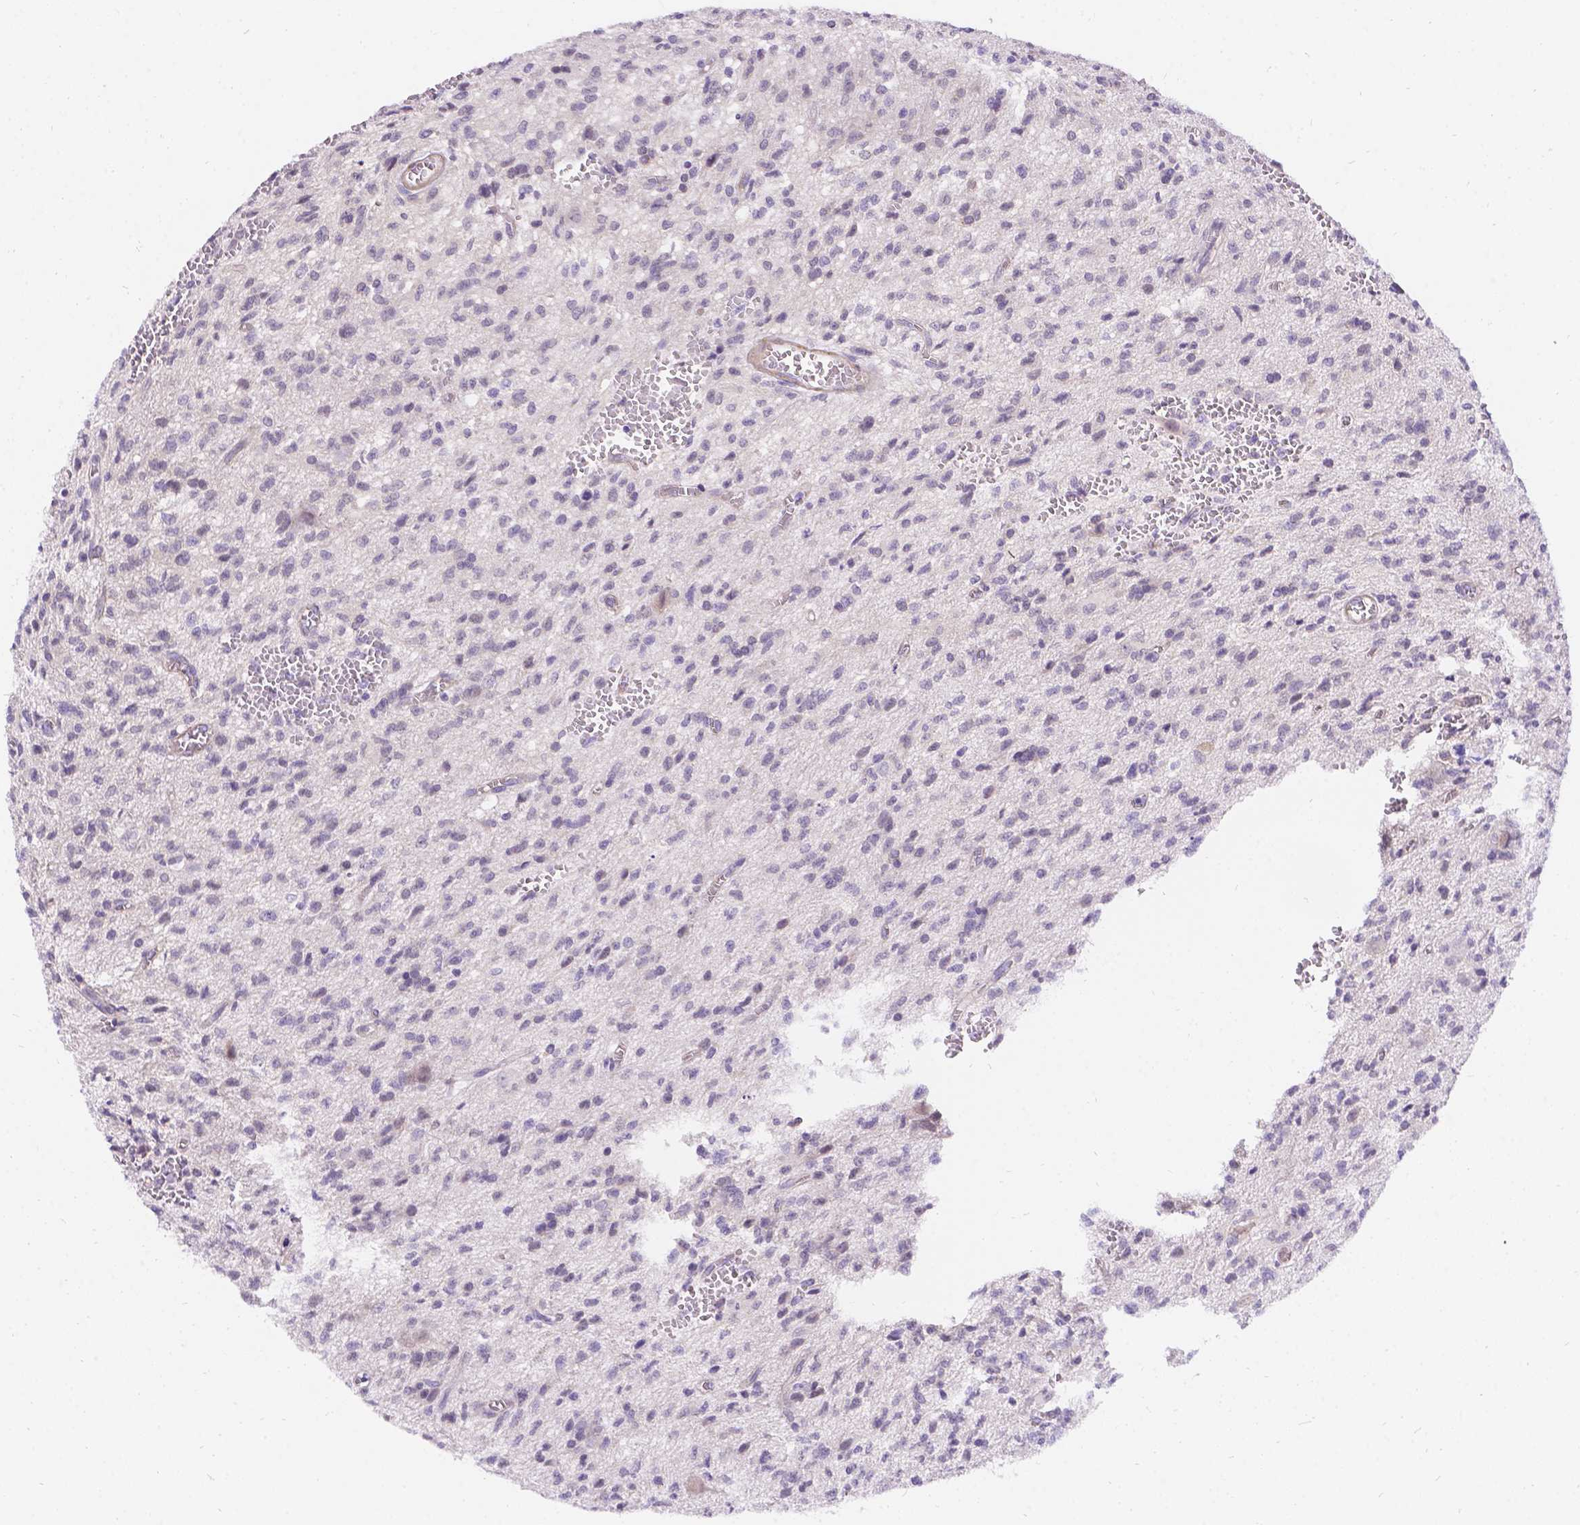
{"staining": {"intensity": "negative", "quantity": "none", "location": "none"}, "tissue": "glioma", "cell_type": "Tumor cells", "image_type": "cancer", "snomed": [{"axis": "morphology", "description": "Glioma, malignant, Low grade"}, {"axis": "topography", "description": "Brain"}], "caption": "Glioma was stained to show a protein in brown. There is no significant positivity in tumor cells.", "gene": "PALS1", "patient": {"sex": "male", "age": 64}}